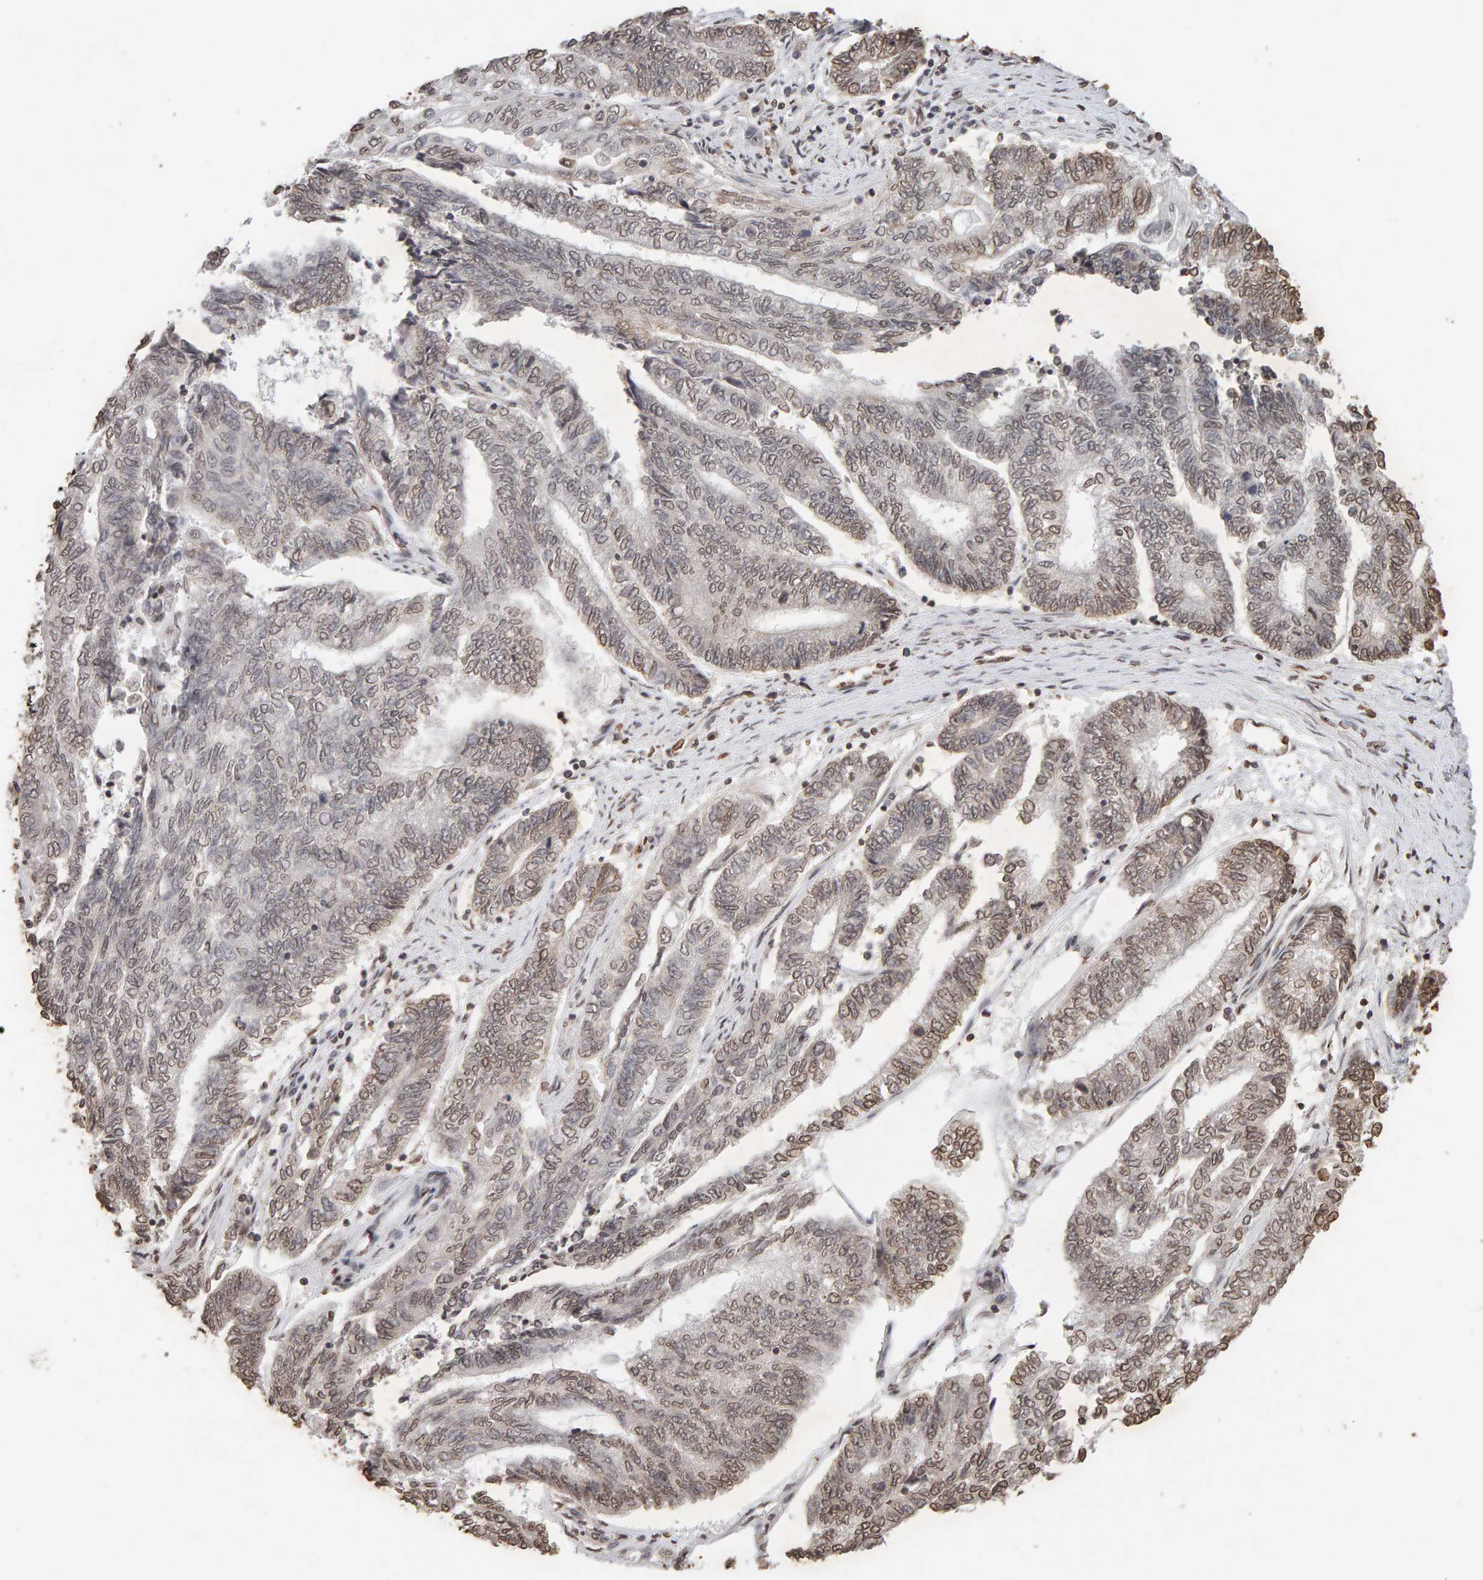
{"staining": {"intensity": "weak", "quantity": ">75%", "location": "nuclear"}, "tissue": "endometrial cancer", "cell_type": "Tumor cells", "image_type": "cancer", "snomed": [{"axis": "morphology", "description": "Adenocarcinoma, NOS"}, {"axis": "topography", "description": "Uterus"}, {"axis": "topography", "description": "Endometrium"}], "caption": "Weak nuclear protein positivity is present in approximately >75% of tumor cells in endometrial cancer (adenocarcinoma).", "gene": "DNAJB5", "patient": {"sex": "female", "age": 70}}